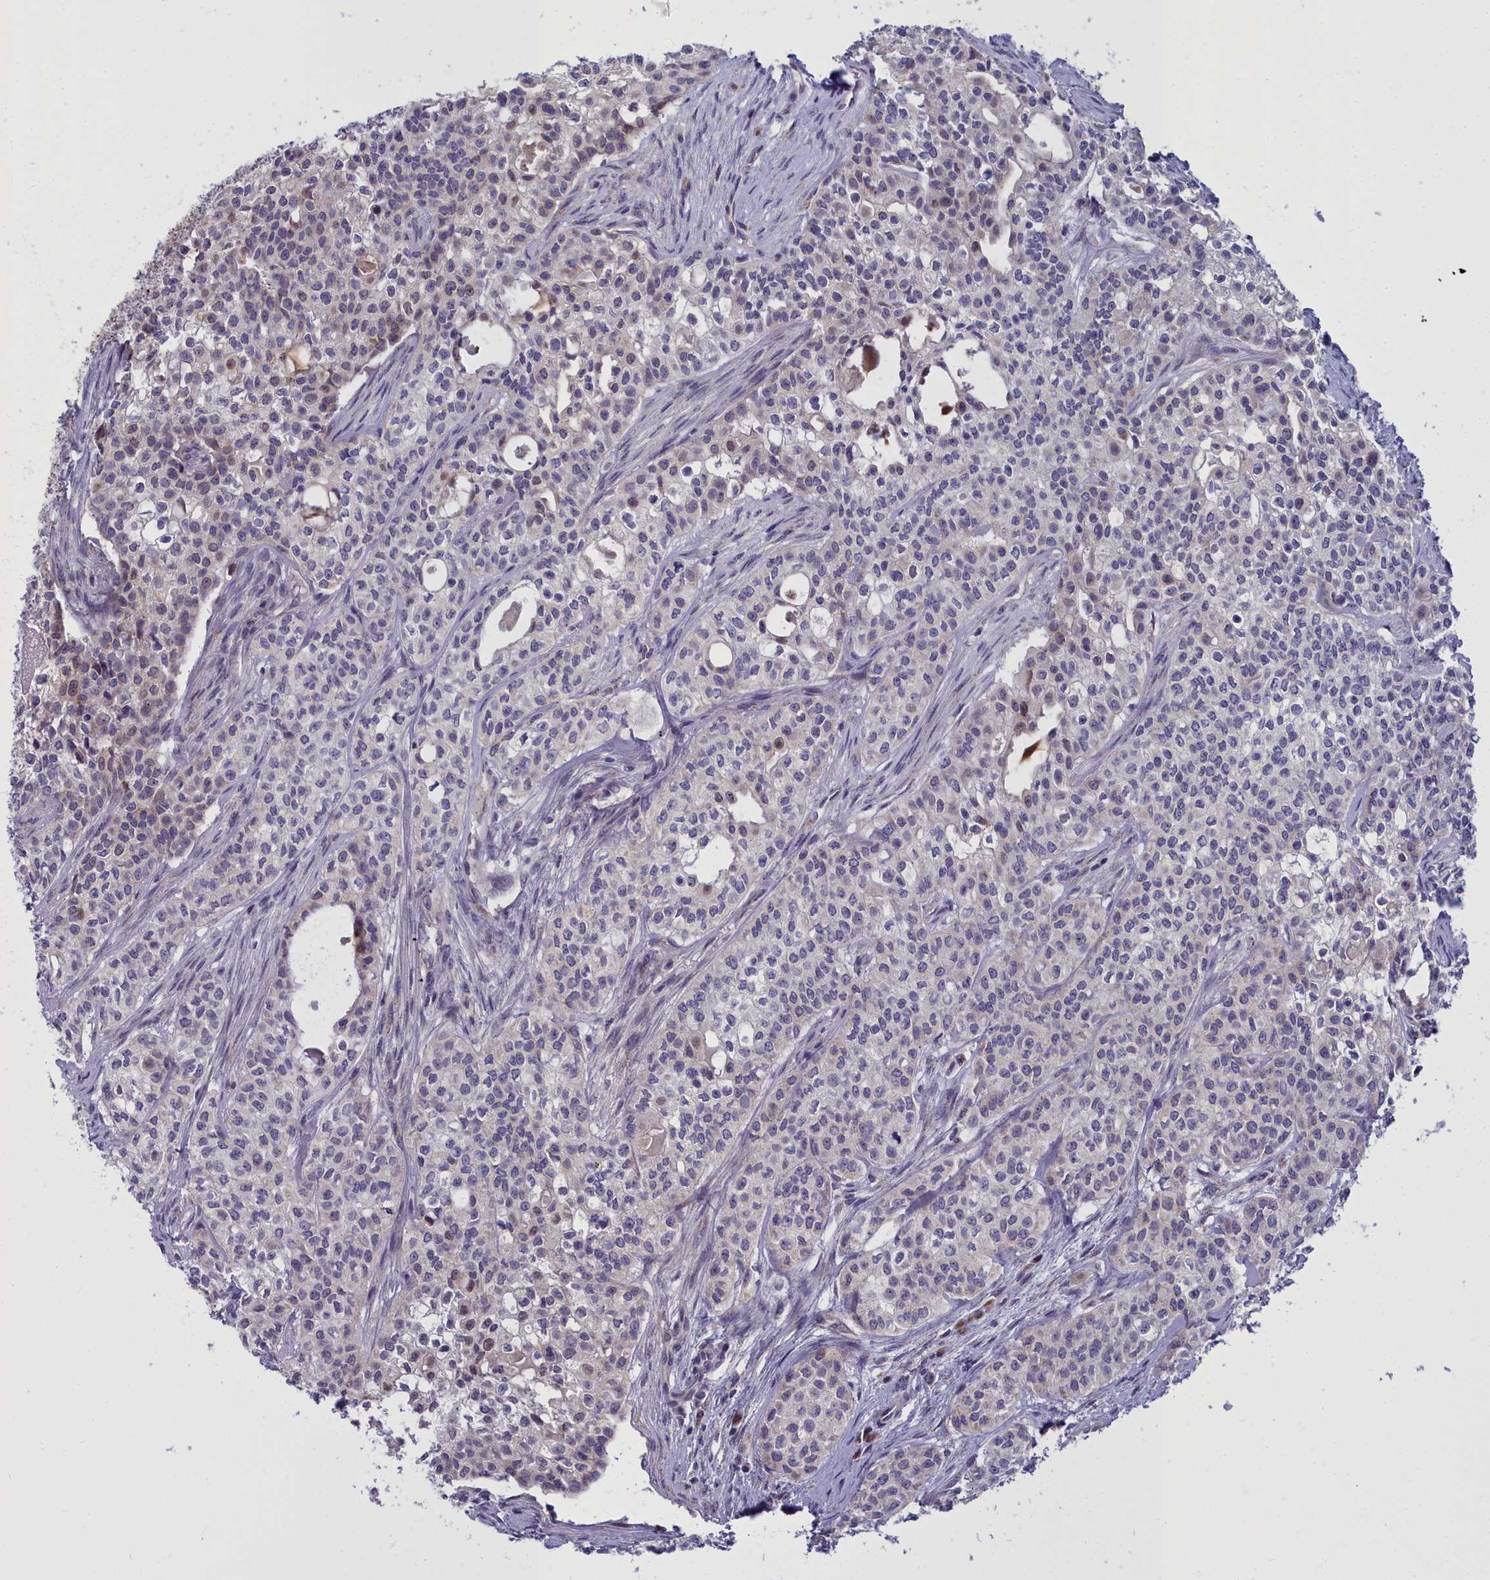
{"staining": {"intensity": "negative", "quantity": "none", "location": "none"}, "tissue": "head and neck cancer", "cell_type": "Tumor cells", "image_type": "cancer", "snomed": [{"axis": "morphology", "description": "Adenocarcinoma, NOS"}, {"axis": "topography", "description": "Head-Neck"}], "caption": "There is no significant positivity in tumor cells of head and neck adenocarcinoma.", "gene": "WDPCP", "patient": {"sex": "male", "age": 81}}